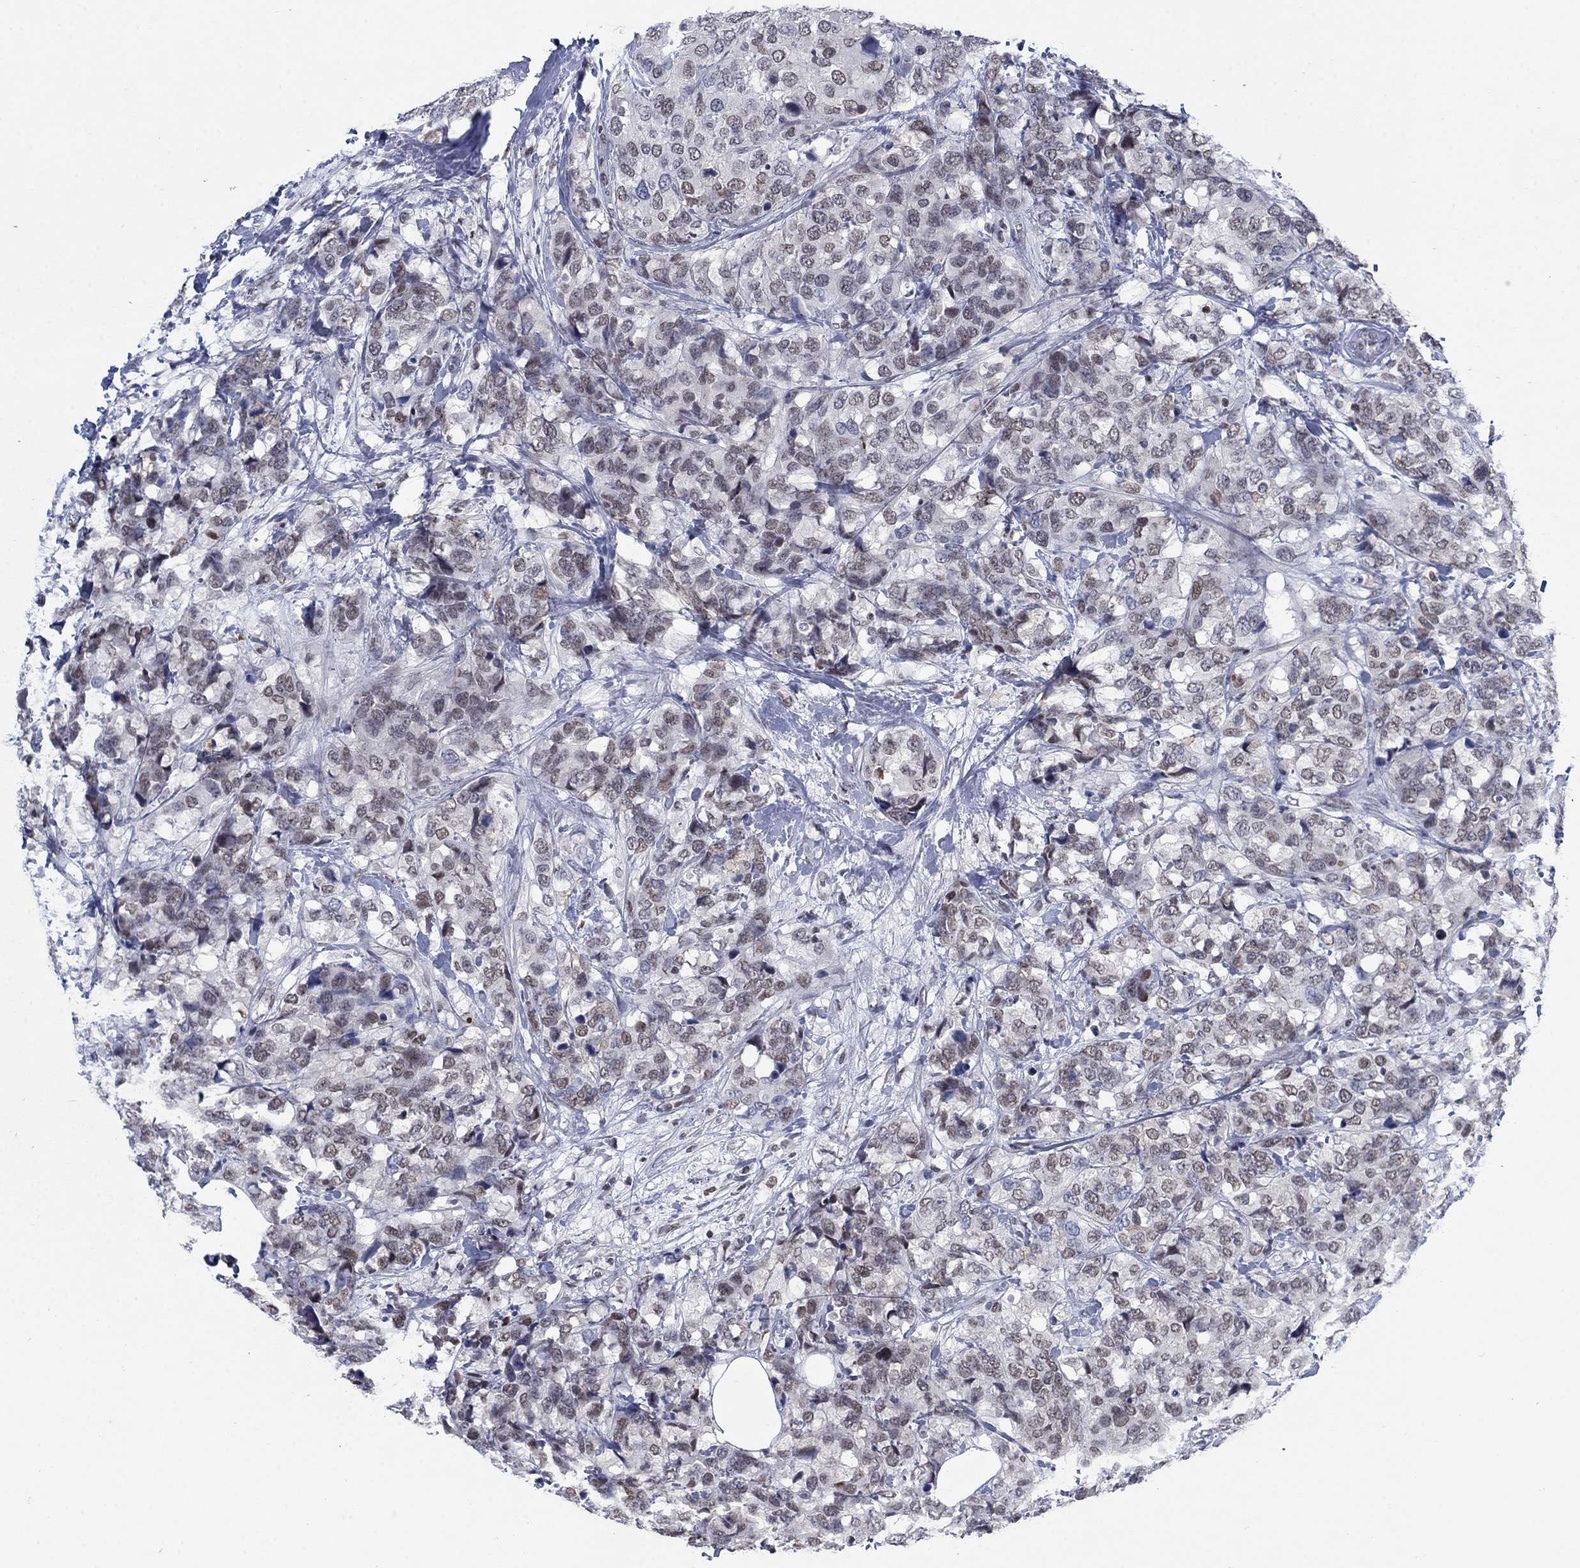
{"staining": {"intensity": "weak", "quantity": "<25%", "location": "nuclear"}, "tissue": "breast cancer", "cell_type": "Tumor cells", "image_type": "cancer", "snomed": [{"axis": "morphology", "description": "Lobular carcinoma"}, {"axis": "topography", "description": "Breast"}], "caption": "Immunohistochemistry (IHC) of breast cancer (lobular carcinoma) shows no positivity in tumor cells.", "gene": "NPAS3", "patient": {"sex": "female", "age": 59}}